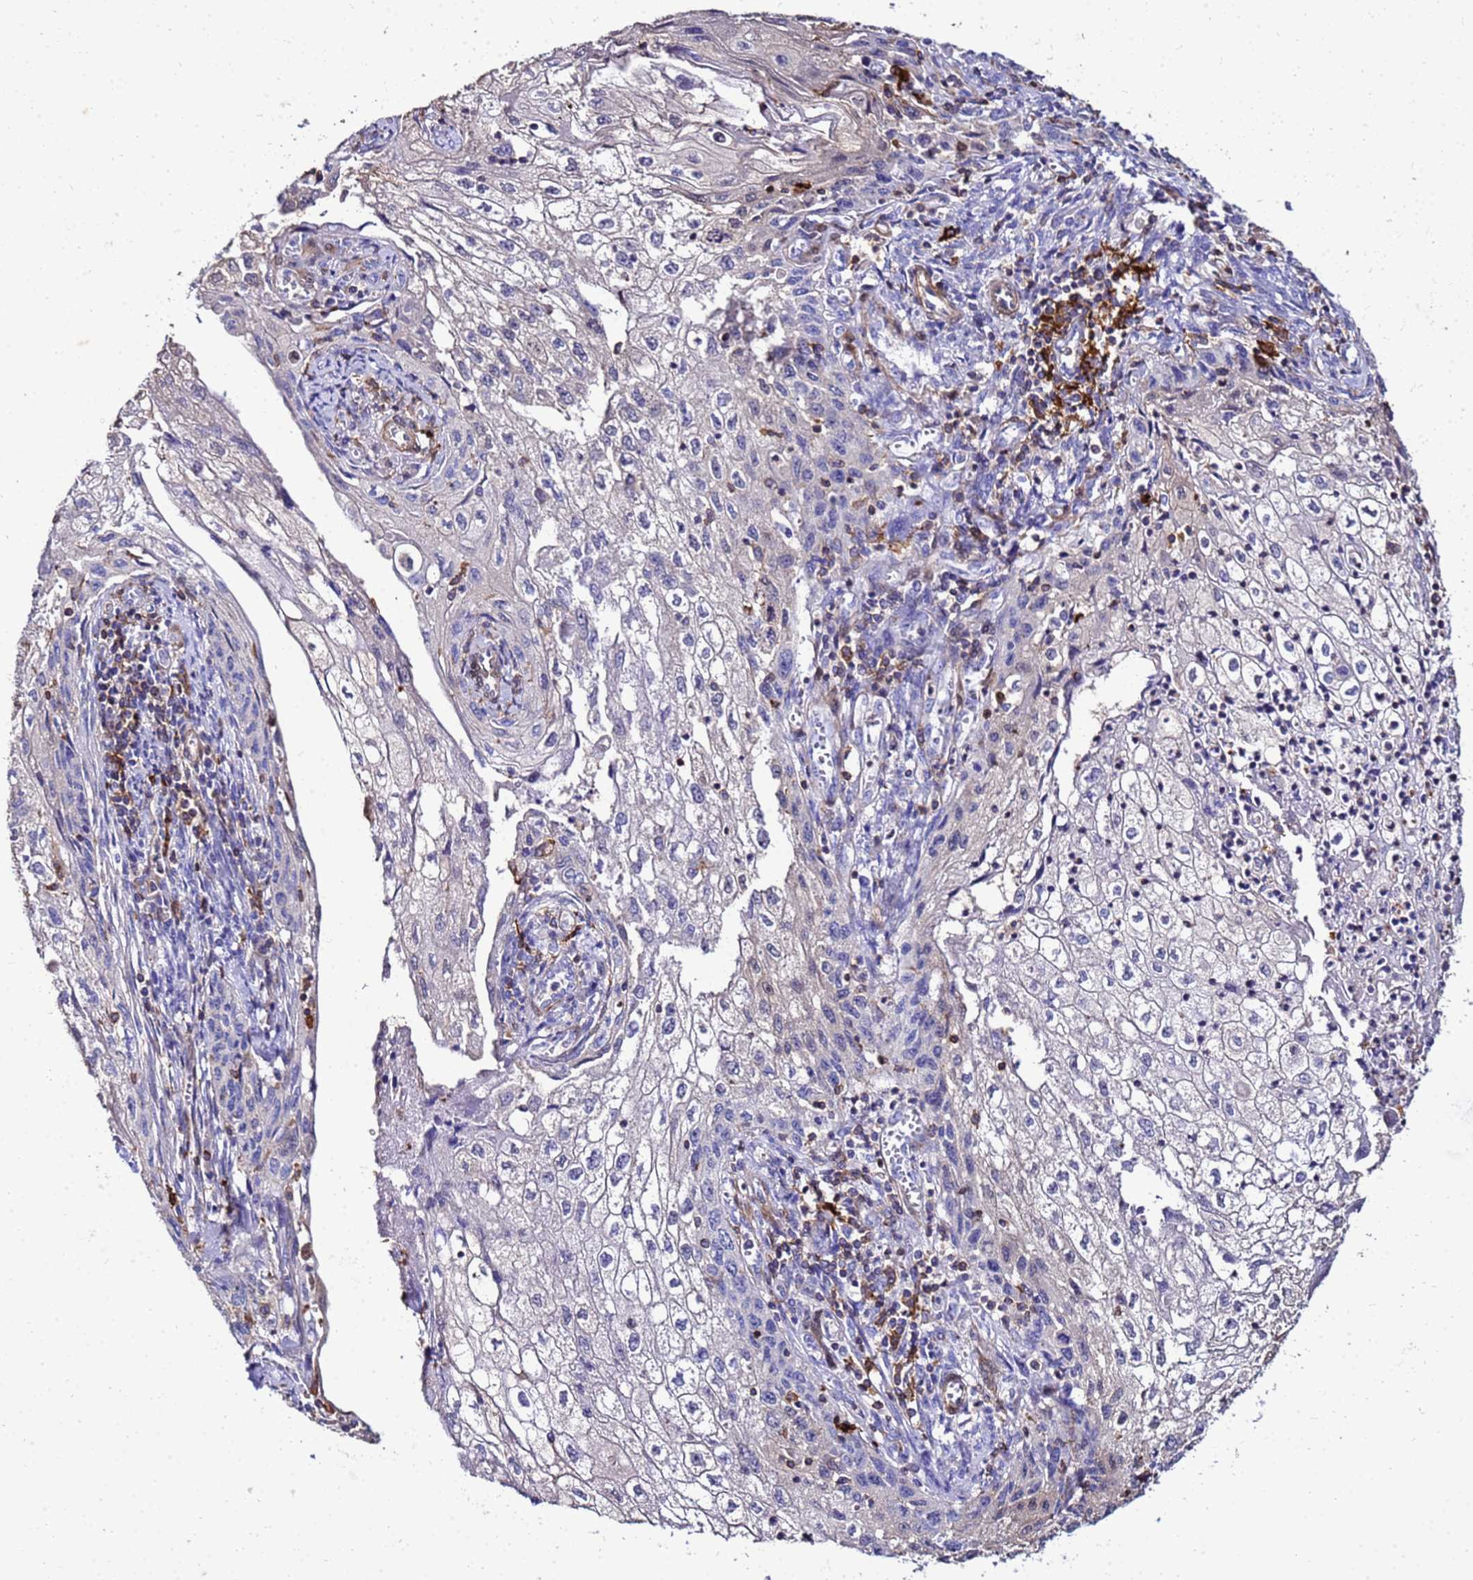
{"staining": {"intensity": "negative", "quantity": "none", "location": "none"}, "tissue": "cervical cancer", "cell_type": "Tumor cells", "image_type": "cancer", "snomed": [{"axis": "morphology", "description": "Squamous cell carcinoma, NOS"}, {"axis": "topography", "description": "Cervix"}], "caption": "IHC of cervical cancer demonstrates no expression in tumor cells. The staining is performed using DAB brown chromogen with nuclei counter-stained in using hematoxylin.", "gene": "DBNDD2", "patient": {"sex": "female", "age": 67}}